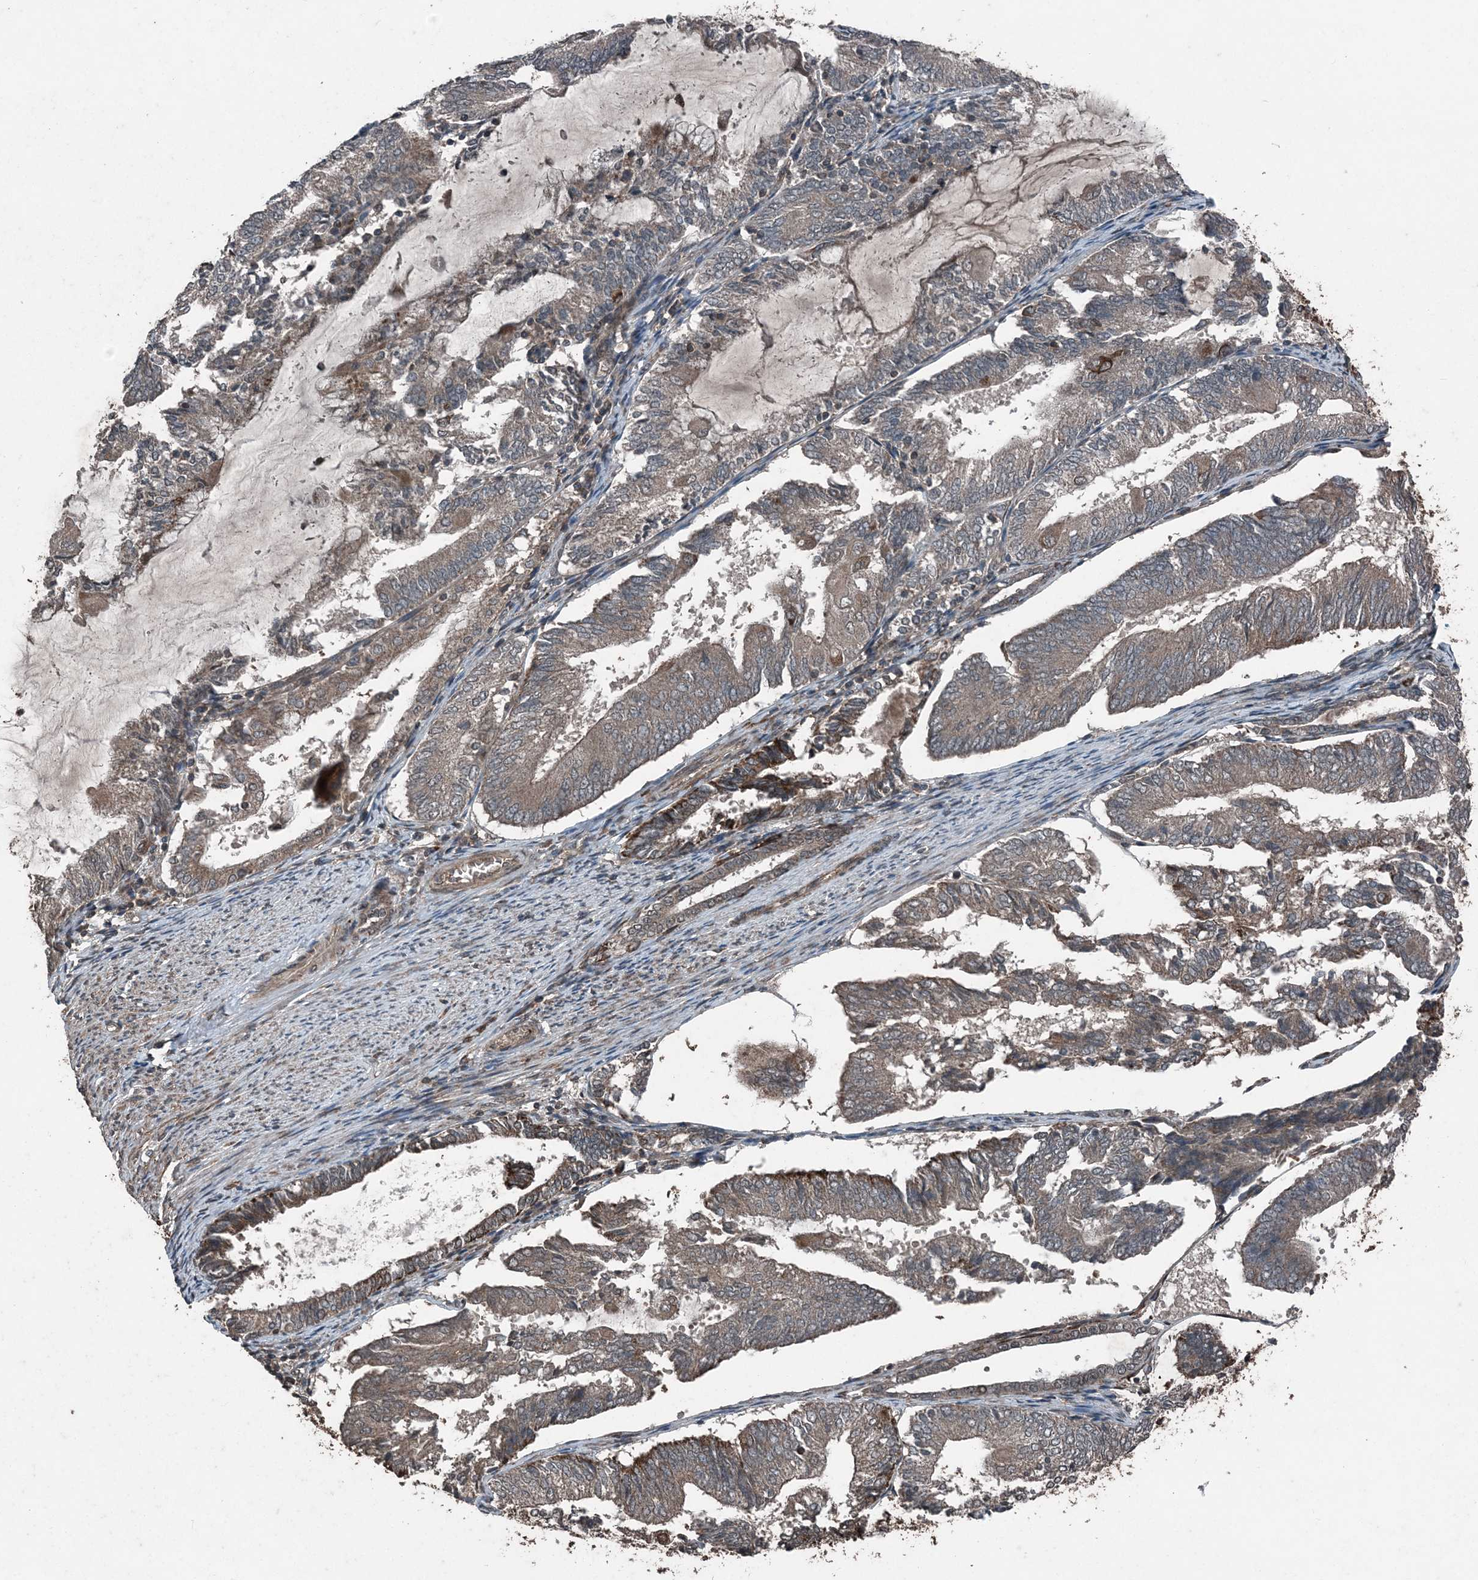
{"staining": {"intensity": "weak", "quantity": "<25%", "location": "cytoplasmic/membranous"}, "tissue": "endometrial cancer", "cell_type": "Tumor cells", "image_type": "cancer", "snomed": [{"axis": "morphology", "description": "Adenocarcinoma, NOS"}, {"axis": "topography", "description": "Endometrium"}], "caption": "An immunohistochemistry histopathology image of endometrial adenocarcinoma is shown. There is no staining in tumor cells of endometrial adenocarcinoma. The staining is performed using DAB (3,3'-diaminobenzidine) brown chromogen with nuclei counter-stained in using hematoxylin.", "gene": "CFL1", "patient": {"sex": "female", "age": 81}}